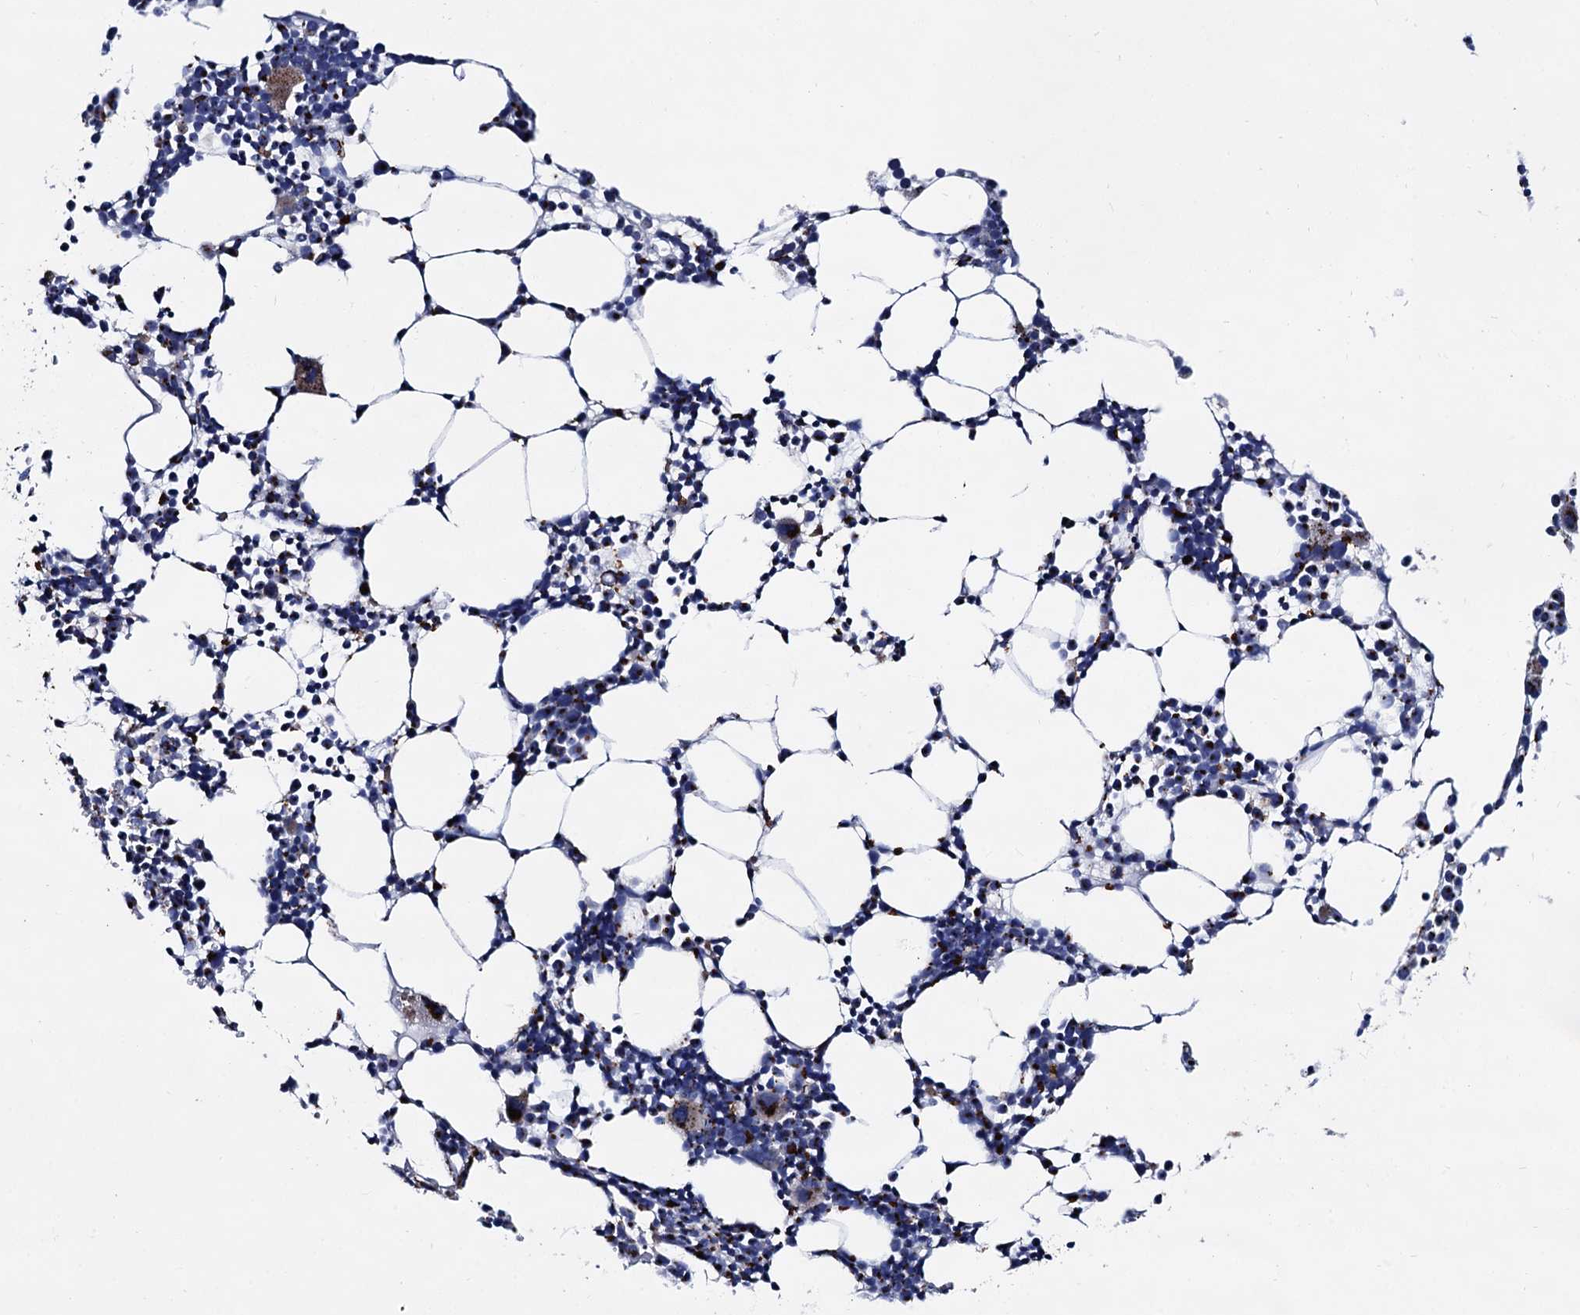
{"staining": {"intensity": "strong", "quantity": "<25%", "location": "cytoplasmic/membranous"}, "tissue": "bone marrow", "cell_type": "Hematopoietic cells", "image_type": "normal", "snomed": [{"axis": "morphology", "description": "Normal tissue, NOS"}, {"axis": "topography", "description": "Bone marrow"}], "caption": "A high-resolution histopathology image shows immunohistochemistry staining of benign bone marrow, which shows strong cytoplasmic/membranous positivity in about <25% of hematopoietic cells. The staining was performed using DAB (3,3'-diaminobenzidine), with brown indicating positive protein expression. Nuclei are stained blue with hematoxylin.", "gene": "TM9SF3", "patient": {"sex": "female", "age": 89}}